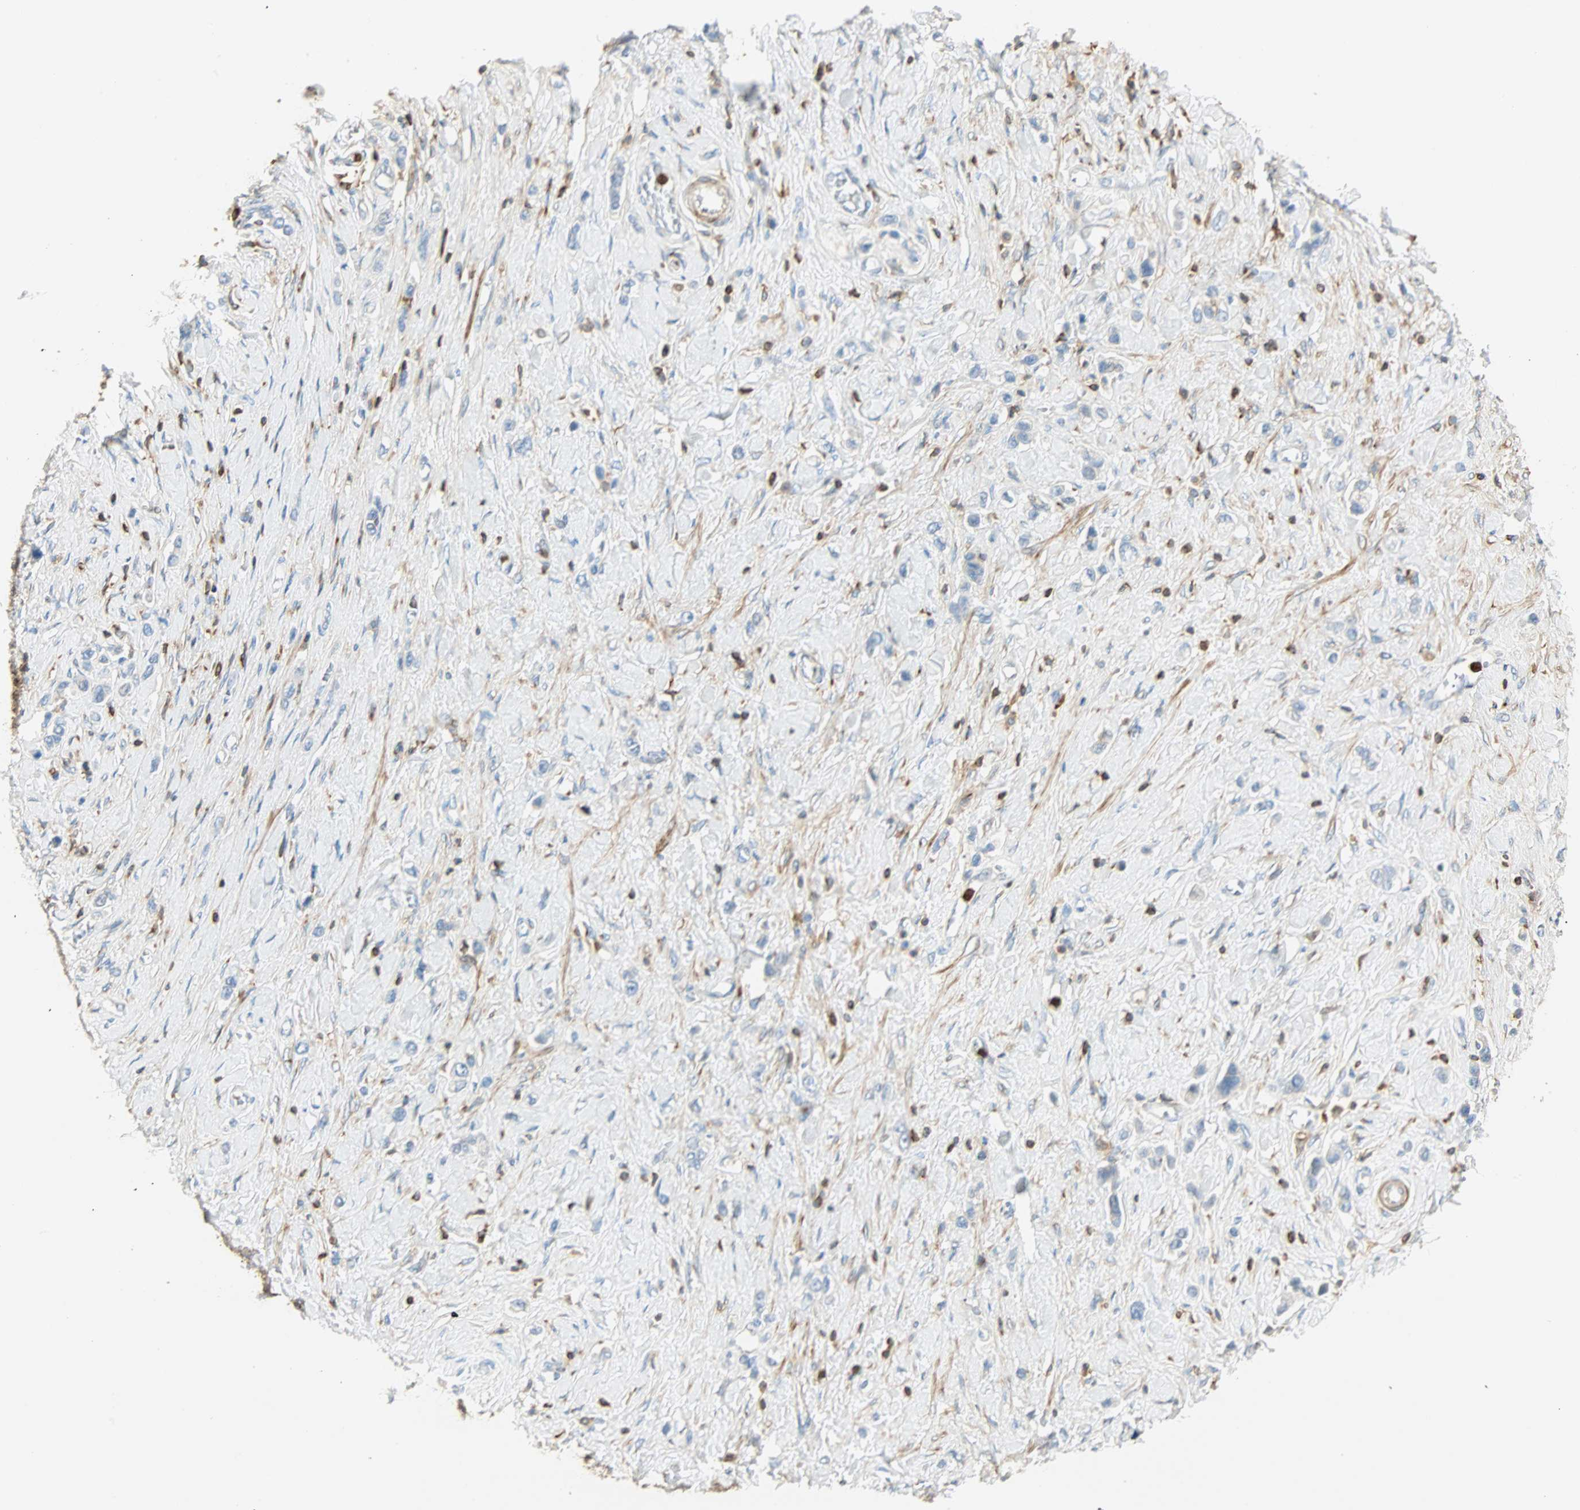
{"staining": {"intensity": "negative", "quantity": "none", "location": "none"}, "tissue": "stomach cancer", "cell_type": "Tumor cells", "image_type": "cancer", "snomed": [{"axis": "morphology", "description": "Normal tissue, NOS"}, {"axis": "morphology", "description": "Adenocarcinoma, NOS"}, {"axis": "topography", "description": "Stomach, upper"}, {"axis": "topography", "description": "Stomach"}], "caption": "This is an immunohistochemistry (IHC) photomicrograph of stomach cancer (adenocarcinoma). There is no staining in tumor cells.", "gene": "FMNL1", "patient": {"sex": "female", "age": 65}}